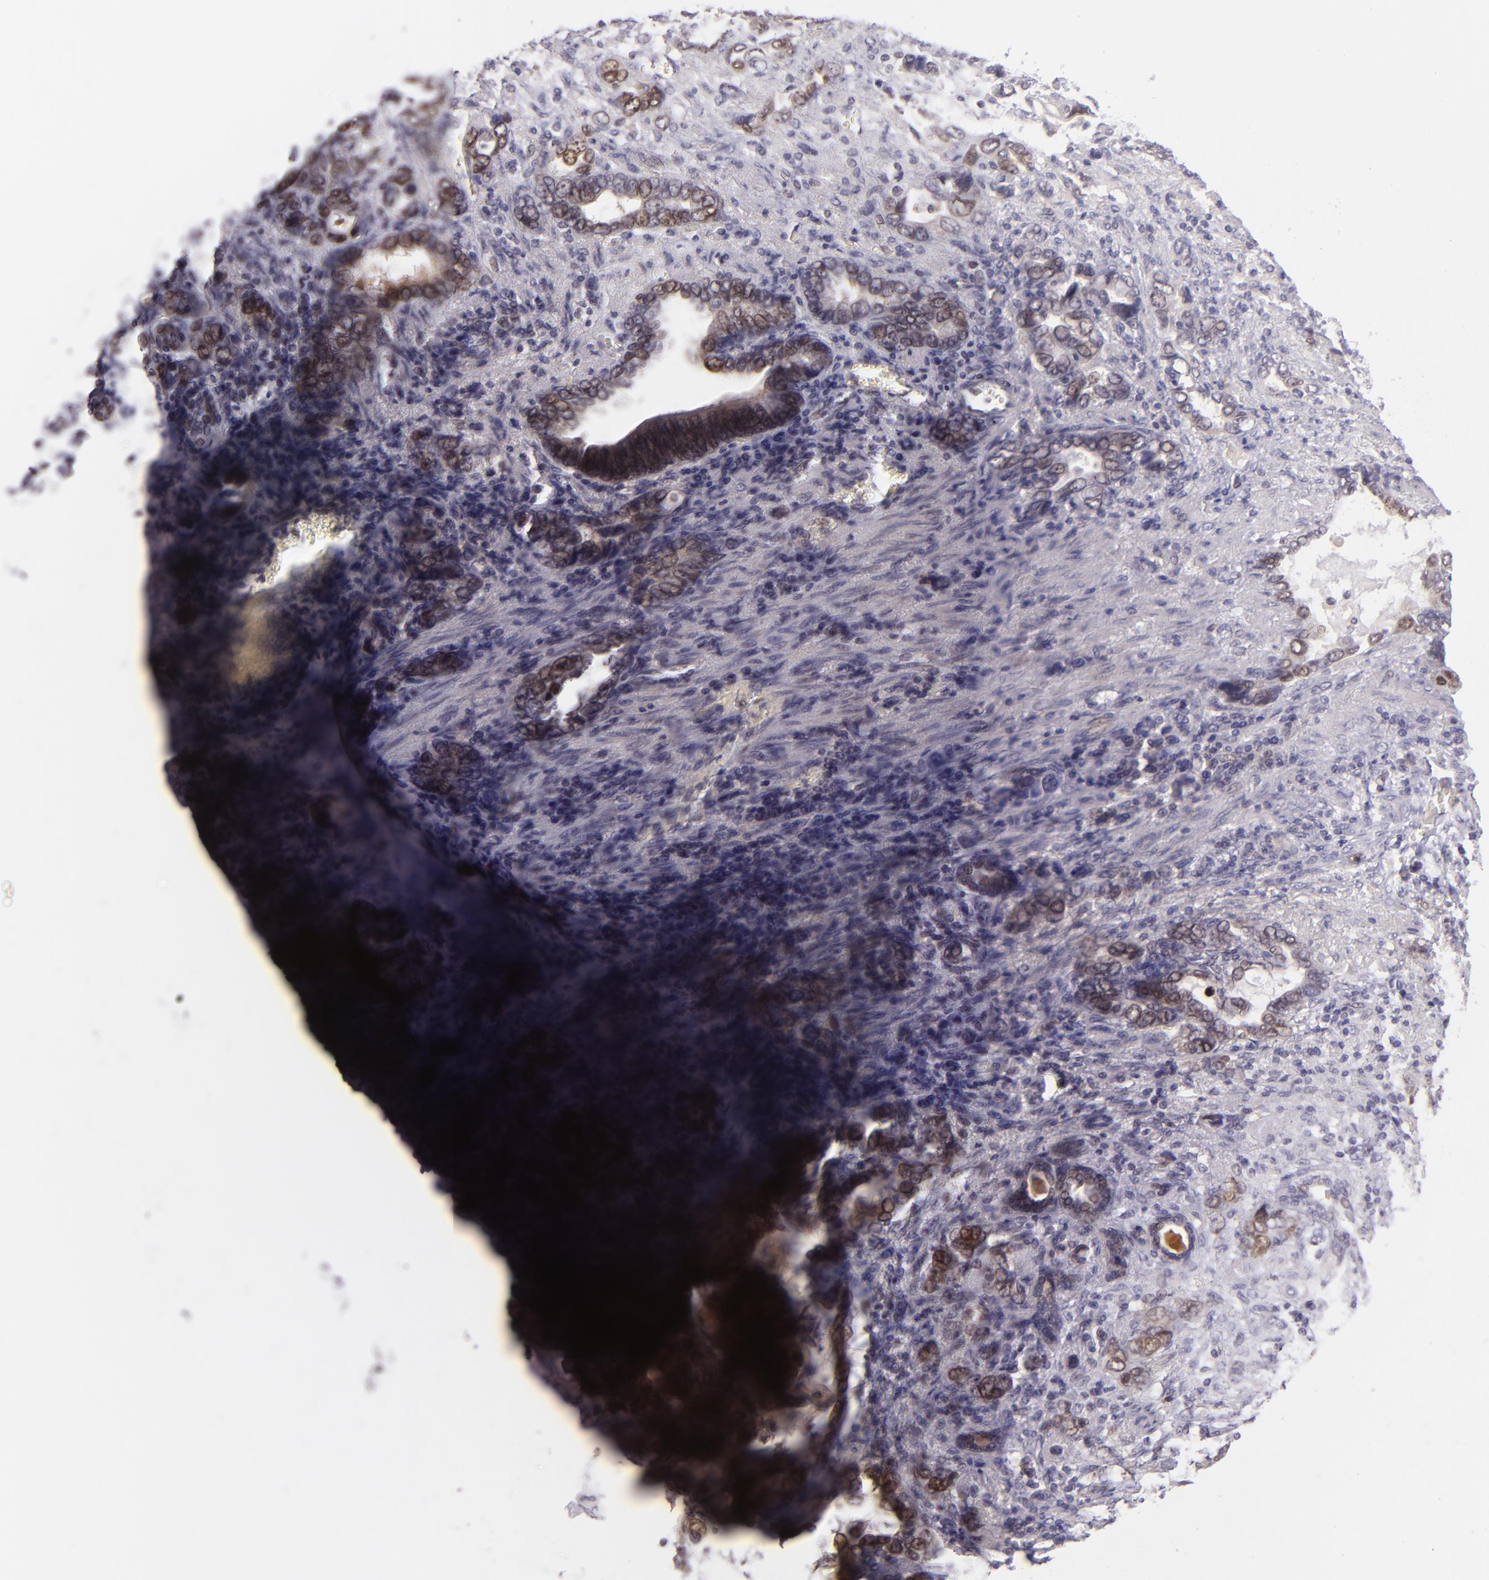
{"staining": {"intensity": "negative", "quantity": "none", "location": "none"}, "tissue": "stomach cancer", "cell_type": "Tumor cells", "image_type": "cancer", "snomed": [{"axis": "morphology", "description": "Adenocarcinoma, NOS"}, {"axis": "topography", "description": "Stomach"}], "caption": "Protein analysis of adenocarcinoma (stomach) shows no significant expression in tumor cells.", "gene": "CSE1L", "patient": {"sex": "male", "age": 78}}